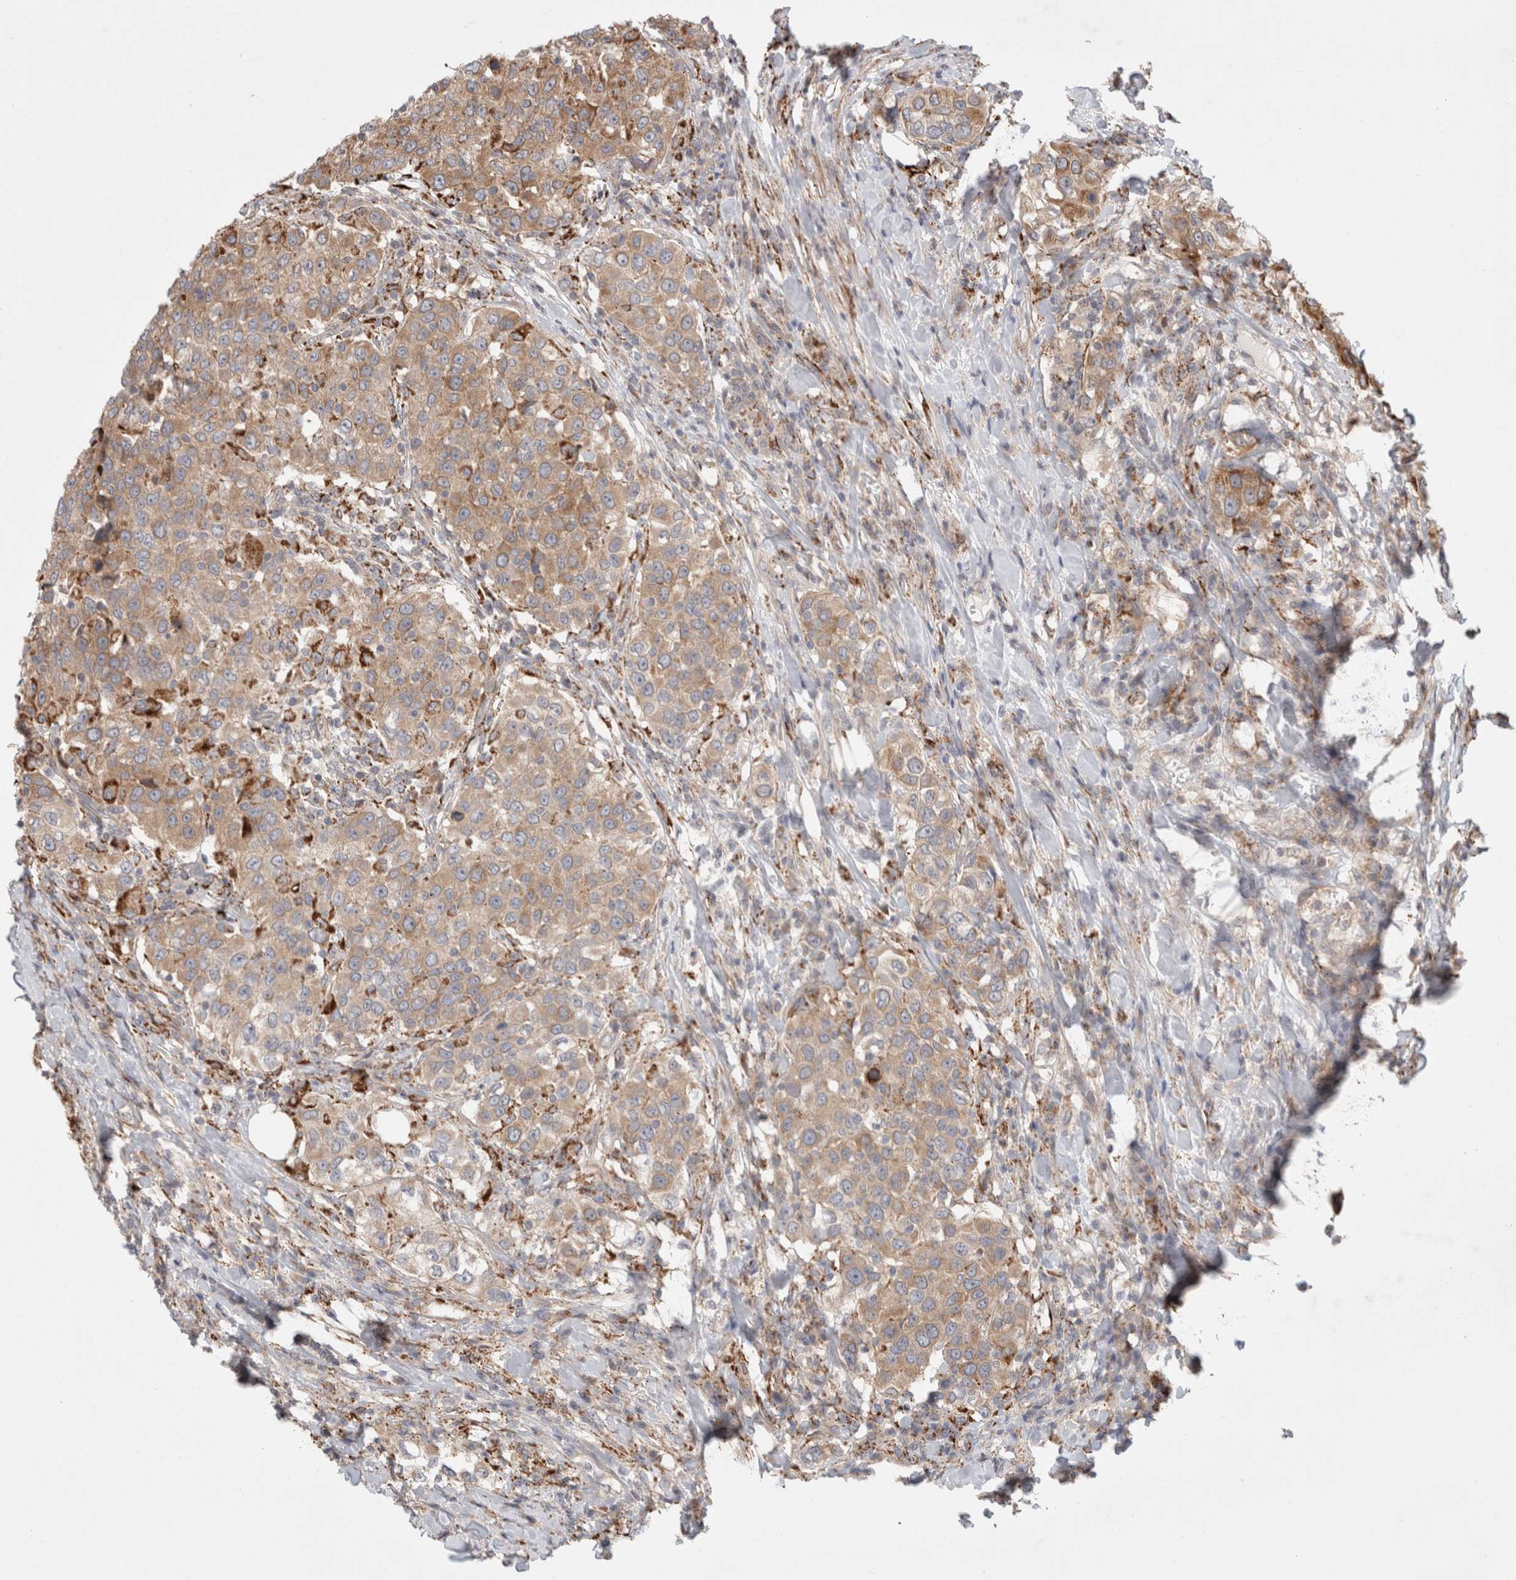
{"staining": {"intensity": "weak", "quantity": ">75%", "location": "cytoplasmic/membranous"}, "tissue": "urothelial cancer", "cell_type": "Tumor cells", "image_type": "cancer", "snomed": [{"axis": "morphology", "description": "Urothelial carcinoma, High grade"}, {"axis": "topography", "description": "Urinary bladder"}], "caption": "Human high-grade urothelial carcinoma stained for a protein (brown) reveals weak cytoplasmic/membranous positive positivity in approximately >75% of tumor cells.", "gene": "HROB", "patient": {"sex": "female", "age": 80}}